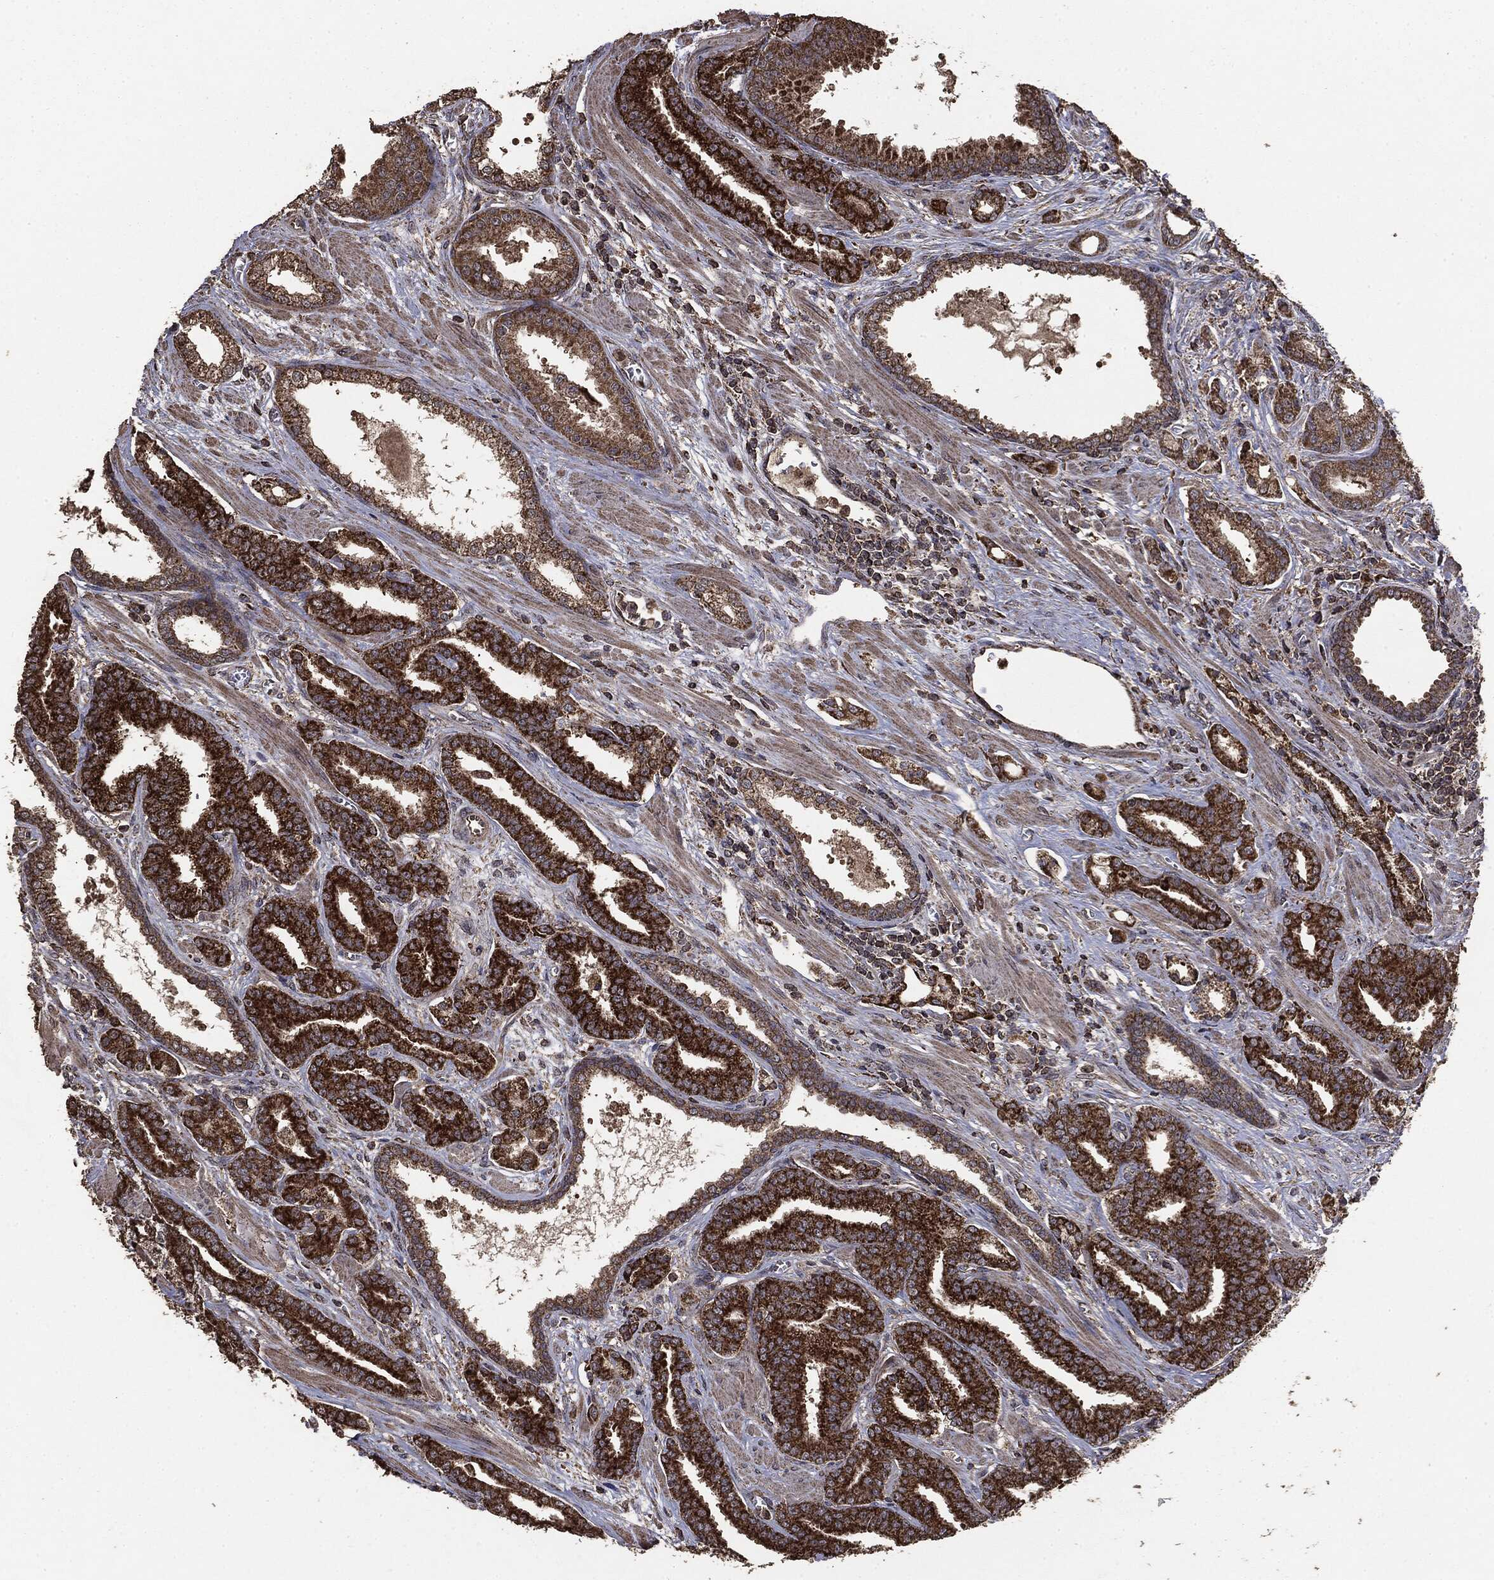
{"staining": {"intensity": "strong", "quantity": "25%-75%", "location": "cytoplasmic/membranous"}, "tissue": "prostate cancer", "cell_type": "Tumor cells", "image_type": "cancer", "snomed": [{"axis": "morphology", "description": "Adenocarcinoma, High grade"}, {"axis": "topography", "description": "Prostate"}], "caption": "Immunohistochemistry (IHC) histopathology image of neoplastic tissue: prostate cancer (high-grade adenocarcinoma) stained using immunohistochemistry reveals high levels of strong protein expression localized specifically in the cytoplasmic/membranous of tumor cells, appearing as a cytoplasmic/membranous brown color.", "gene": "MTOR", "patient": {"sex": "male", "age": 60}}